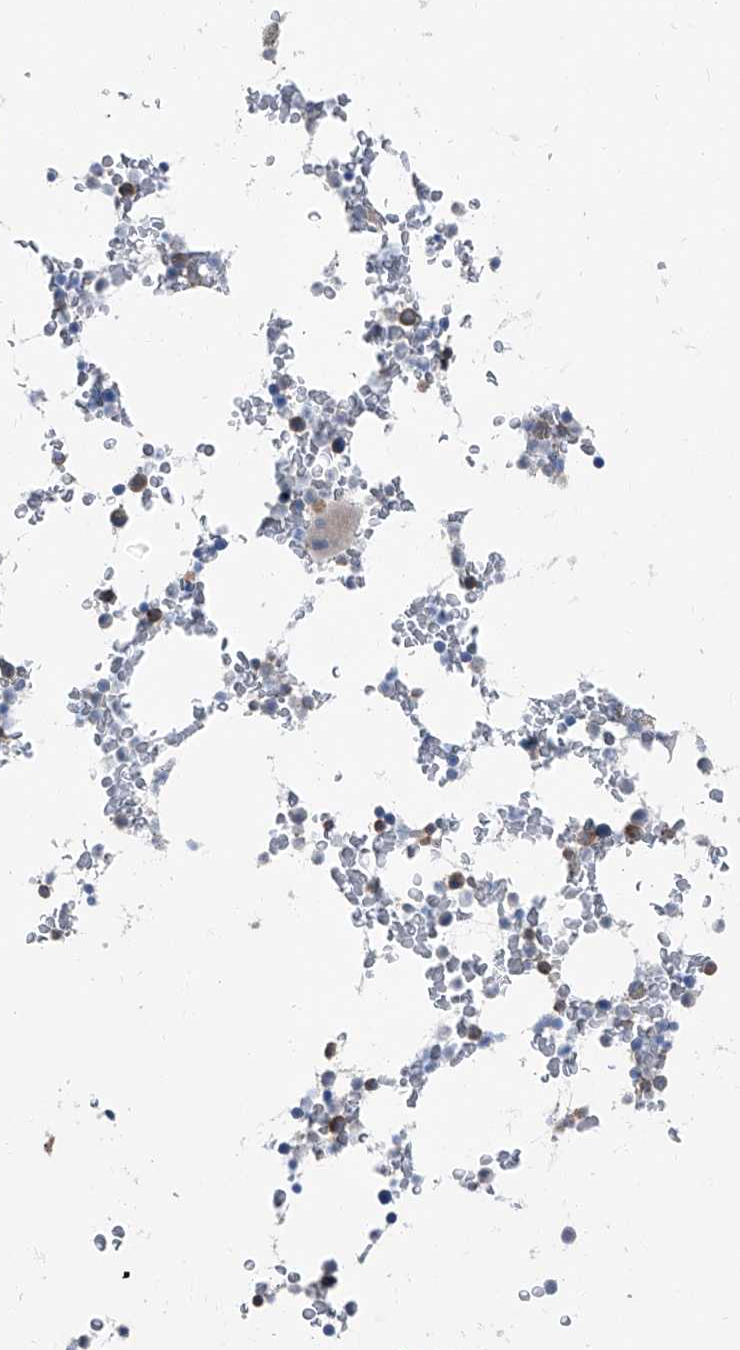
{"staining": {"intensity": "moderate", "quantity": "<25%", "location": "cytoplasmic/membranous"}, "tissue": "bone marrow", "cell_type": "Hematopoietic cells", "image_type": "normal", "snomed": [{"axis": "morphology", "description": "Normal tissue, NOS"}, {"axis": "topography", "description": "Bone marrow"}], "caption": "Normal bone marrow was stained to show a protein in brown. There is low levels of moderate cytoplasmic/membranous expression in approximately <25% of hematopoietic cells. (IHC, brightfield microscopy, high magnification).", "gene": "GPR142", "patient": {"sex": "male", "age": 58}}